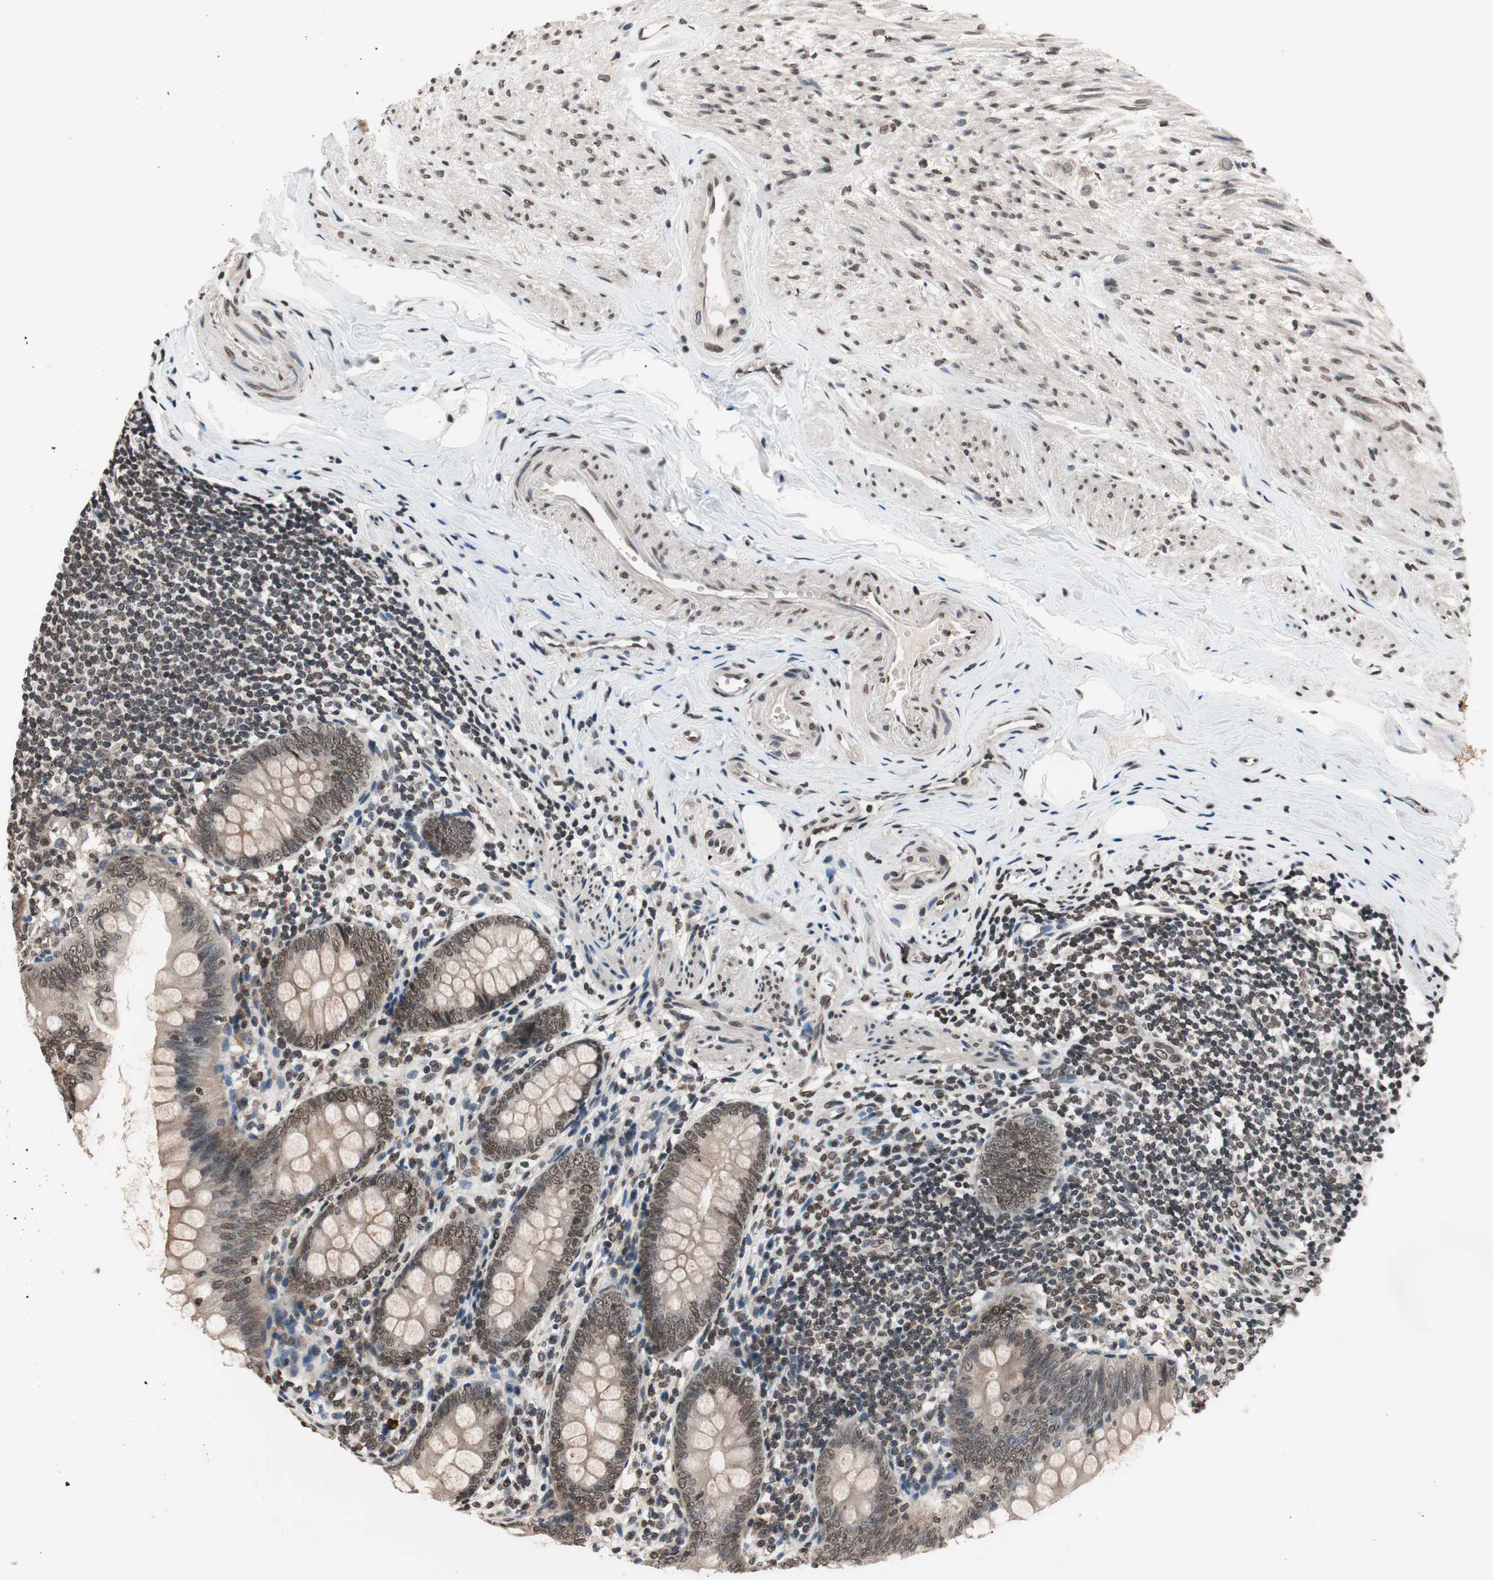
{"staining": {"intensity": "weak", "quantity": ">75%", "location": "cytoplasmic/membranous,nuclear"}, "tissue": "appendix", "cell_type": "Glandular cells", "image_type": "normal", "snomed": [{"axis": "morphology", "description": "Normal tissue, NOS"}, {"axis": "topography", "description": "Appendix"}], "caption": "DAB (3,3'-diaminobenzidine) immunohistochemical staining of unremarkable appendix exhibits weak cytoplasmic/membranous,nuclear protein positivity in about >75% of glandular cells. Nuclei are stained in blue.", "gene": "RFC1", "patient": {"sex": "female", "age": 77}}